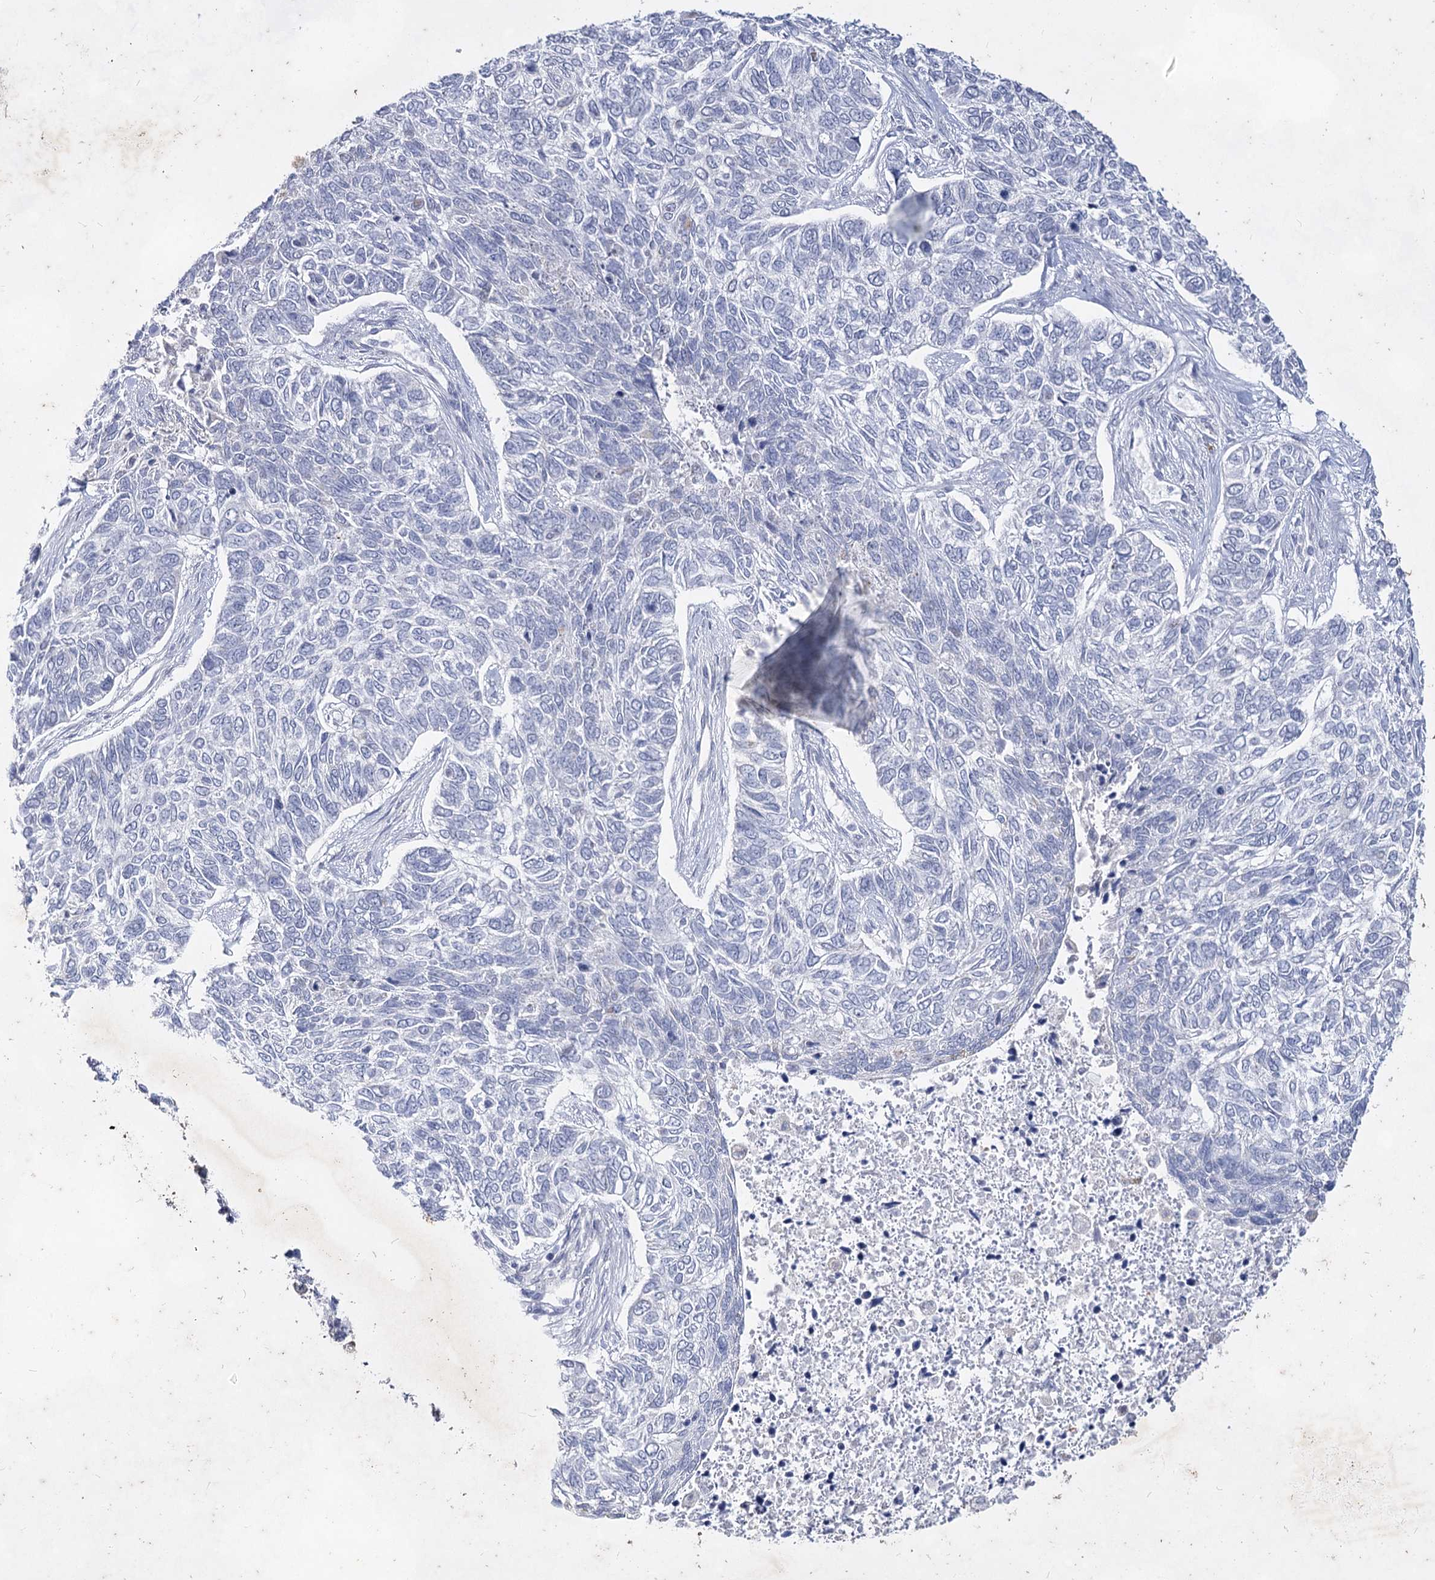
{"staining": {"intensity": "negative", "quantity": "none", "location": "none"}, "tissue": "skin cancer", "cell_type": "Tumor cells", "image_type": "cancer", "snomed": [{"axis": "morphology", "description": "Basal cell carcinoma"}, {"axis": "topography", "description": "Skin"}], "caption": "There is no significant staining in tumor cells of skin cancer.", "gene": "CCDC73", "patient": {"sex": "female", "age": 65}}